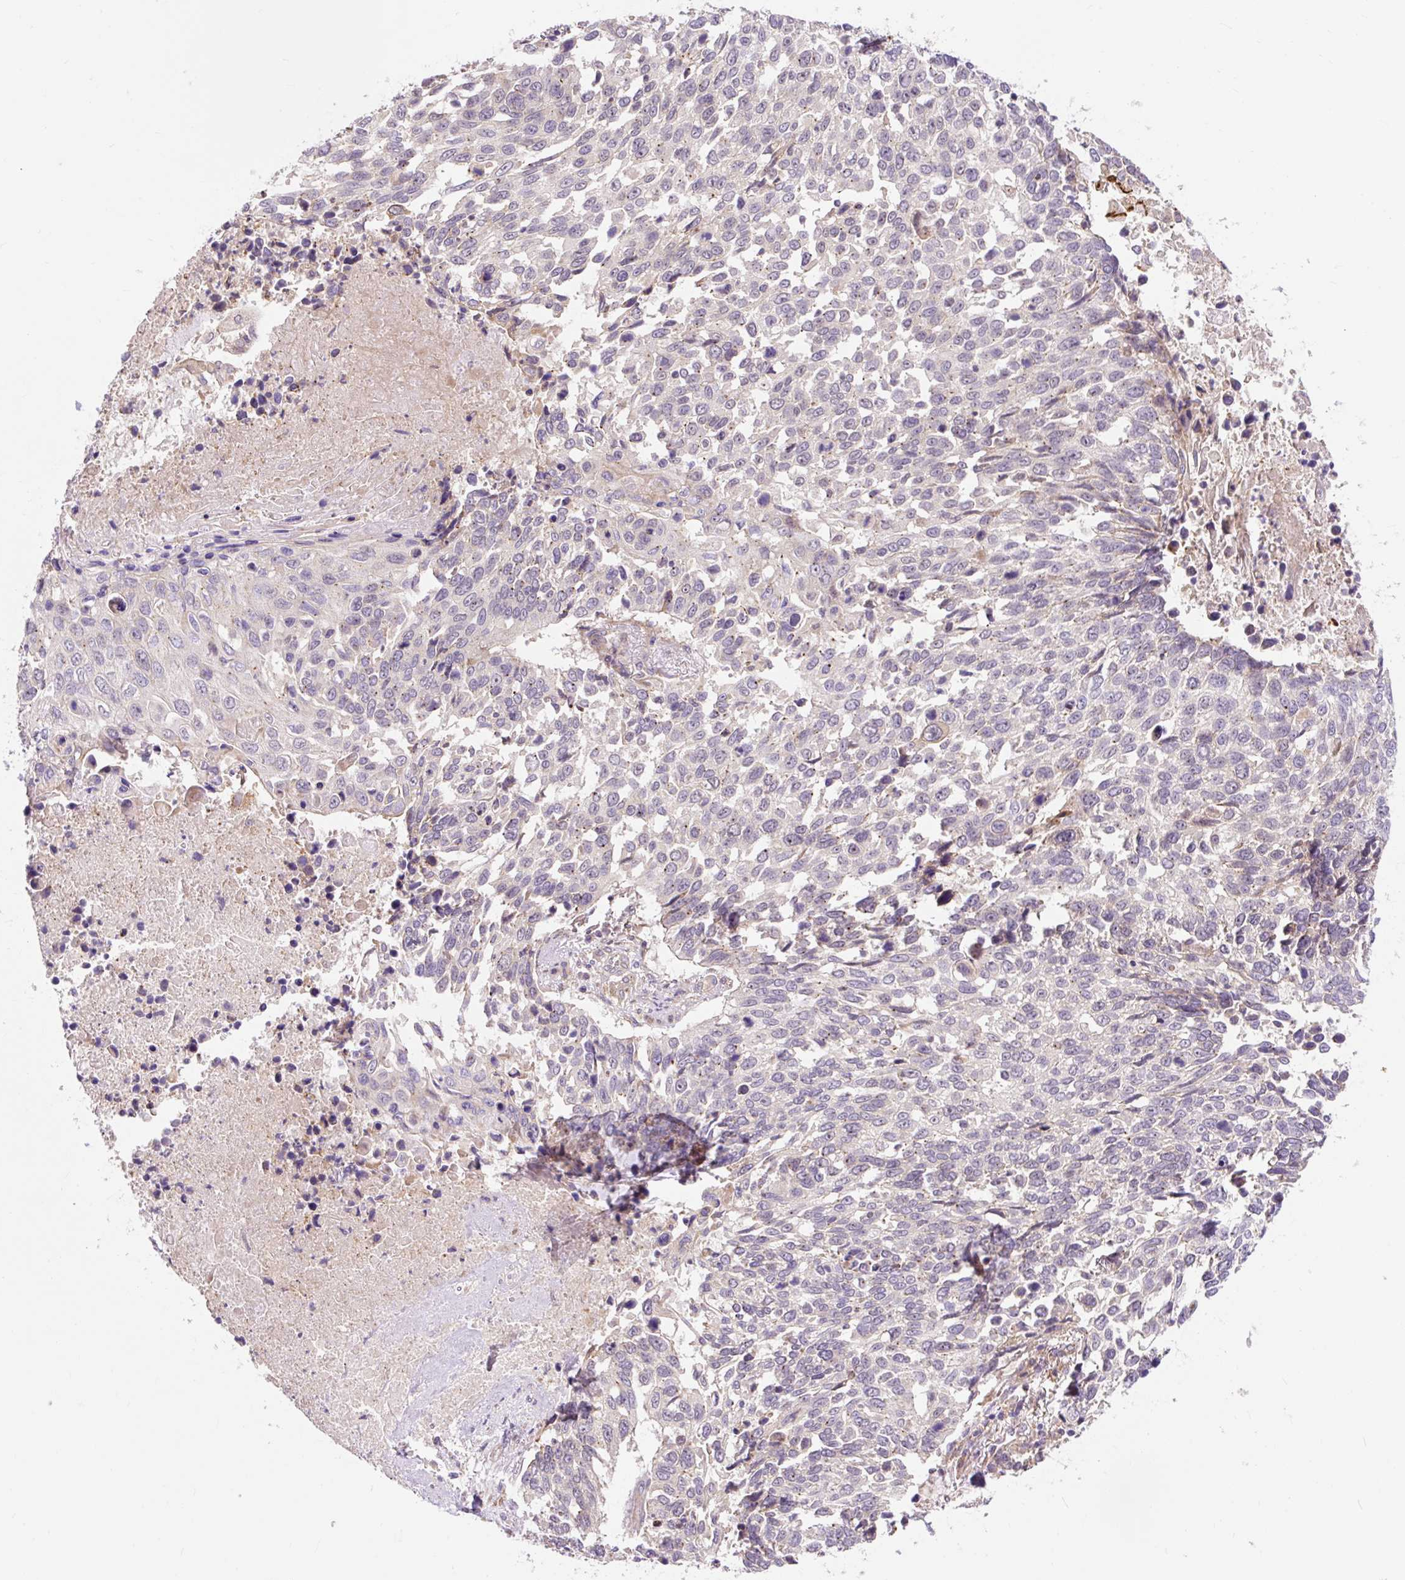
{"staining": {"intensity": "negative", "quantity": "none", "location": "none"}, "tissue": "lung cancer", "cell_type": "Tumor cells", "image_type": "cancer", "snomed": [{"axis": "morphology", "description": "Squamous cell carcinoma, NOS"}, {"axis": "topography", "description": "Lung"}], "caption": "Image shows no protein expression in tumor cells of squamous cell carcinoma (lung) tissue. (DAB immunohistochemistry visualized using brightfield microscopy, high magnification).", "gene": "TRIAP1", "patient": {"sex": "male", "age": 62}}